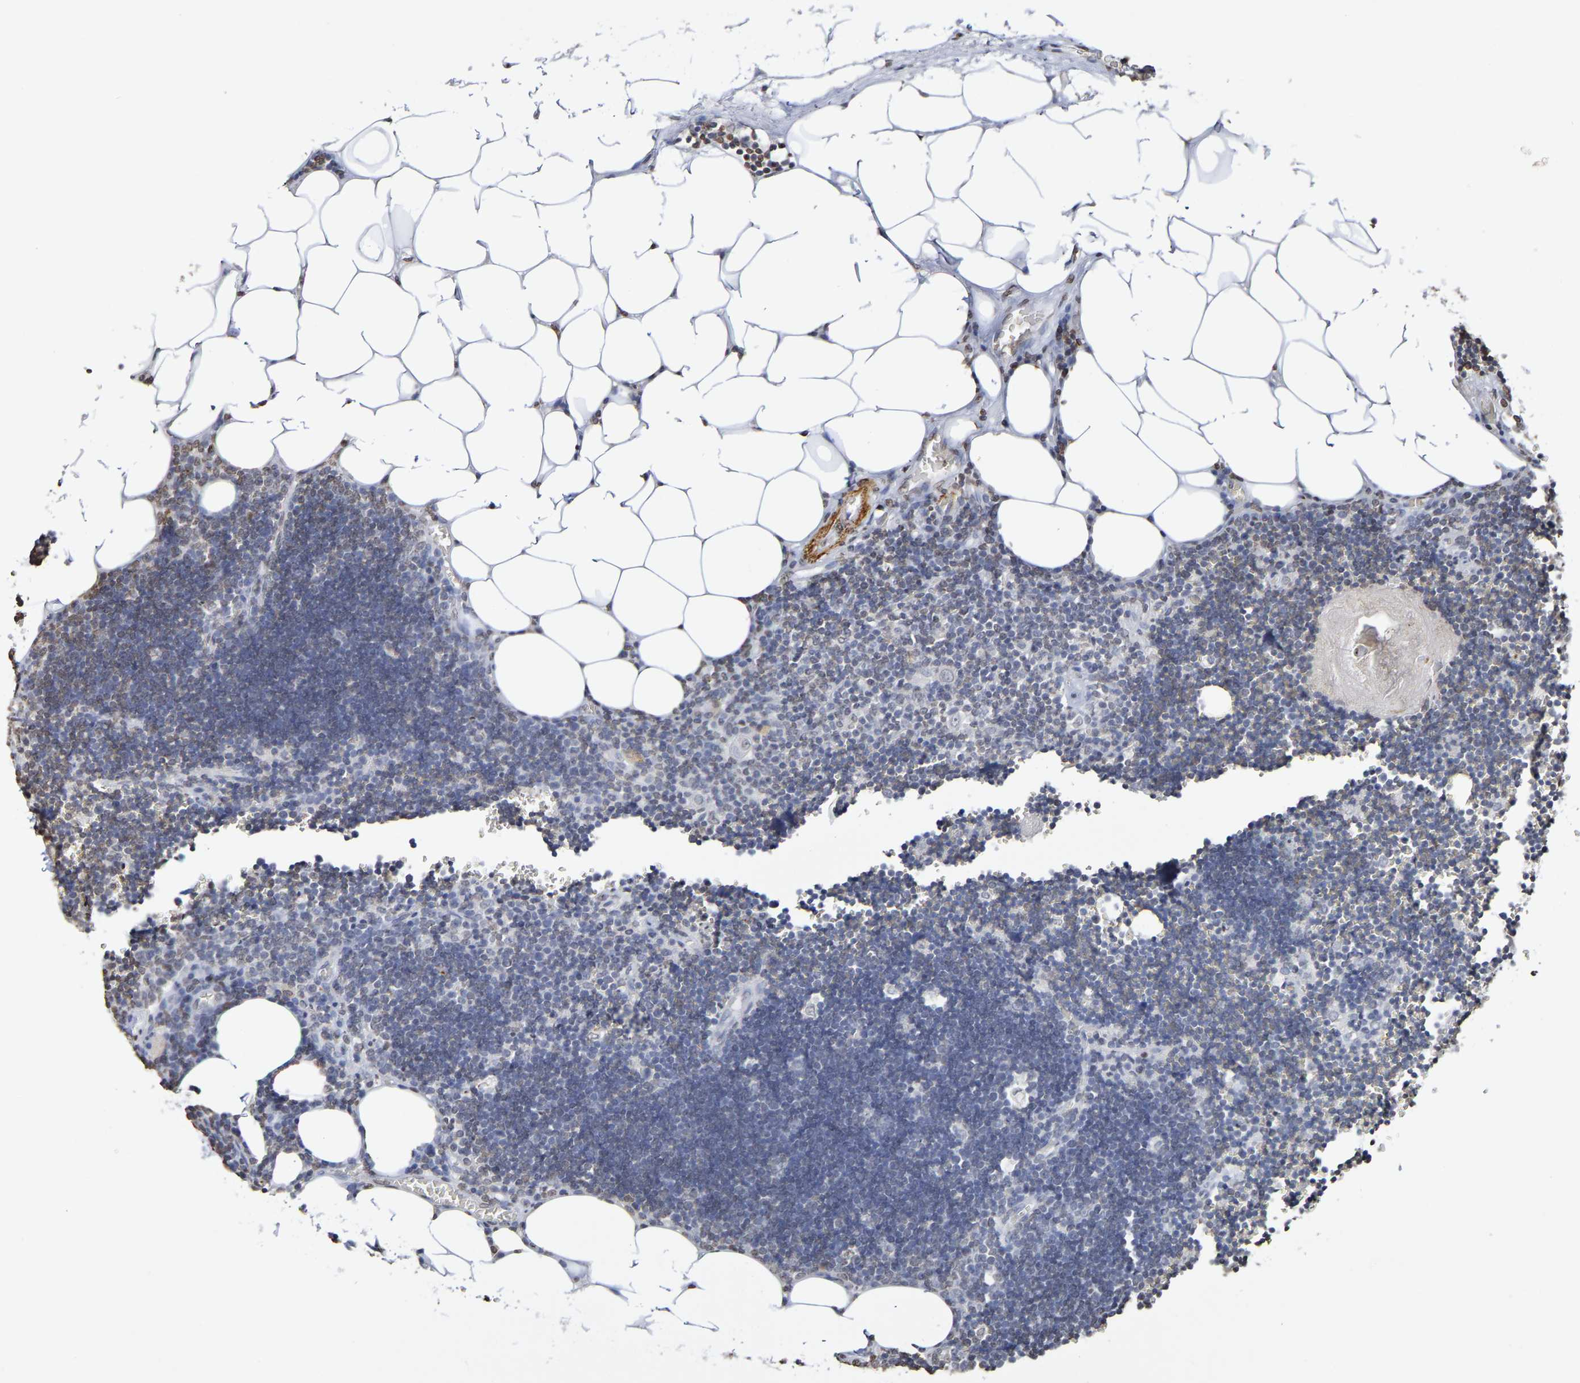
{"staining": {"intensity": "negative", "quantity": "none", "location": "none"}, "tissue": "lymph node", "cell_type": "Germinal center cells", "image_type": "normal", "snomed": [{"axis": "morphology", "description": "Normal tissue, NOS"}, {"axis": "topography", "description": "Lymph node"}], "caption": "Immunohistochemistry of normal lymph node demonstrates no staining in germinal center cells.", "gene": "ATF4", "patient": {"sex": "male", "age": 33}}